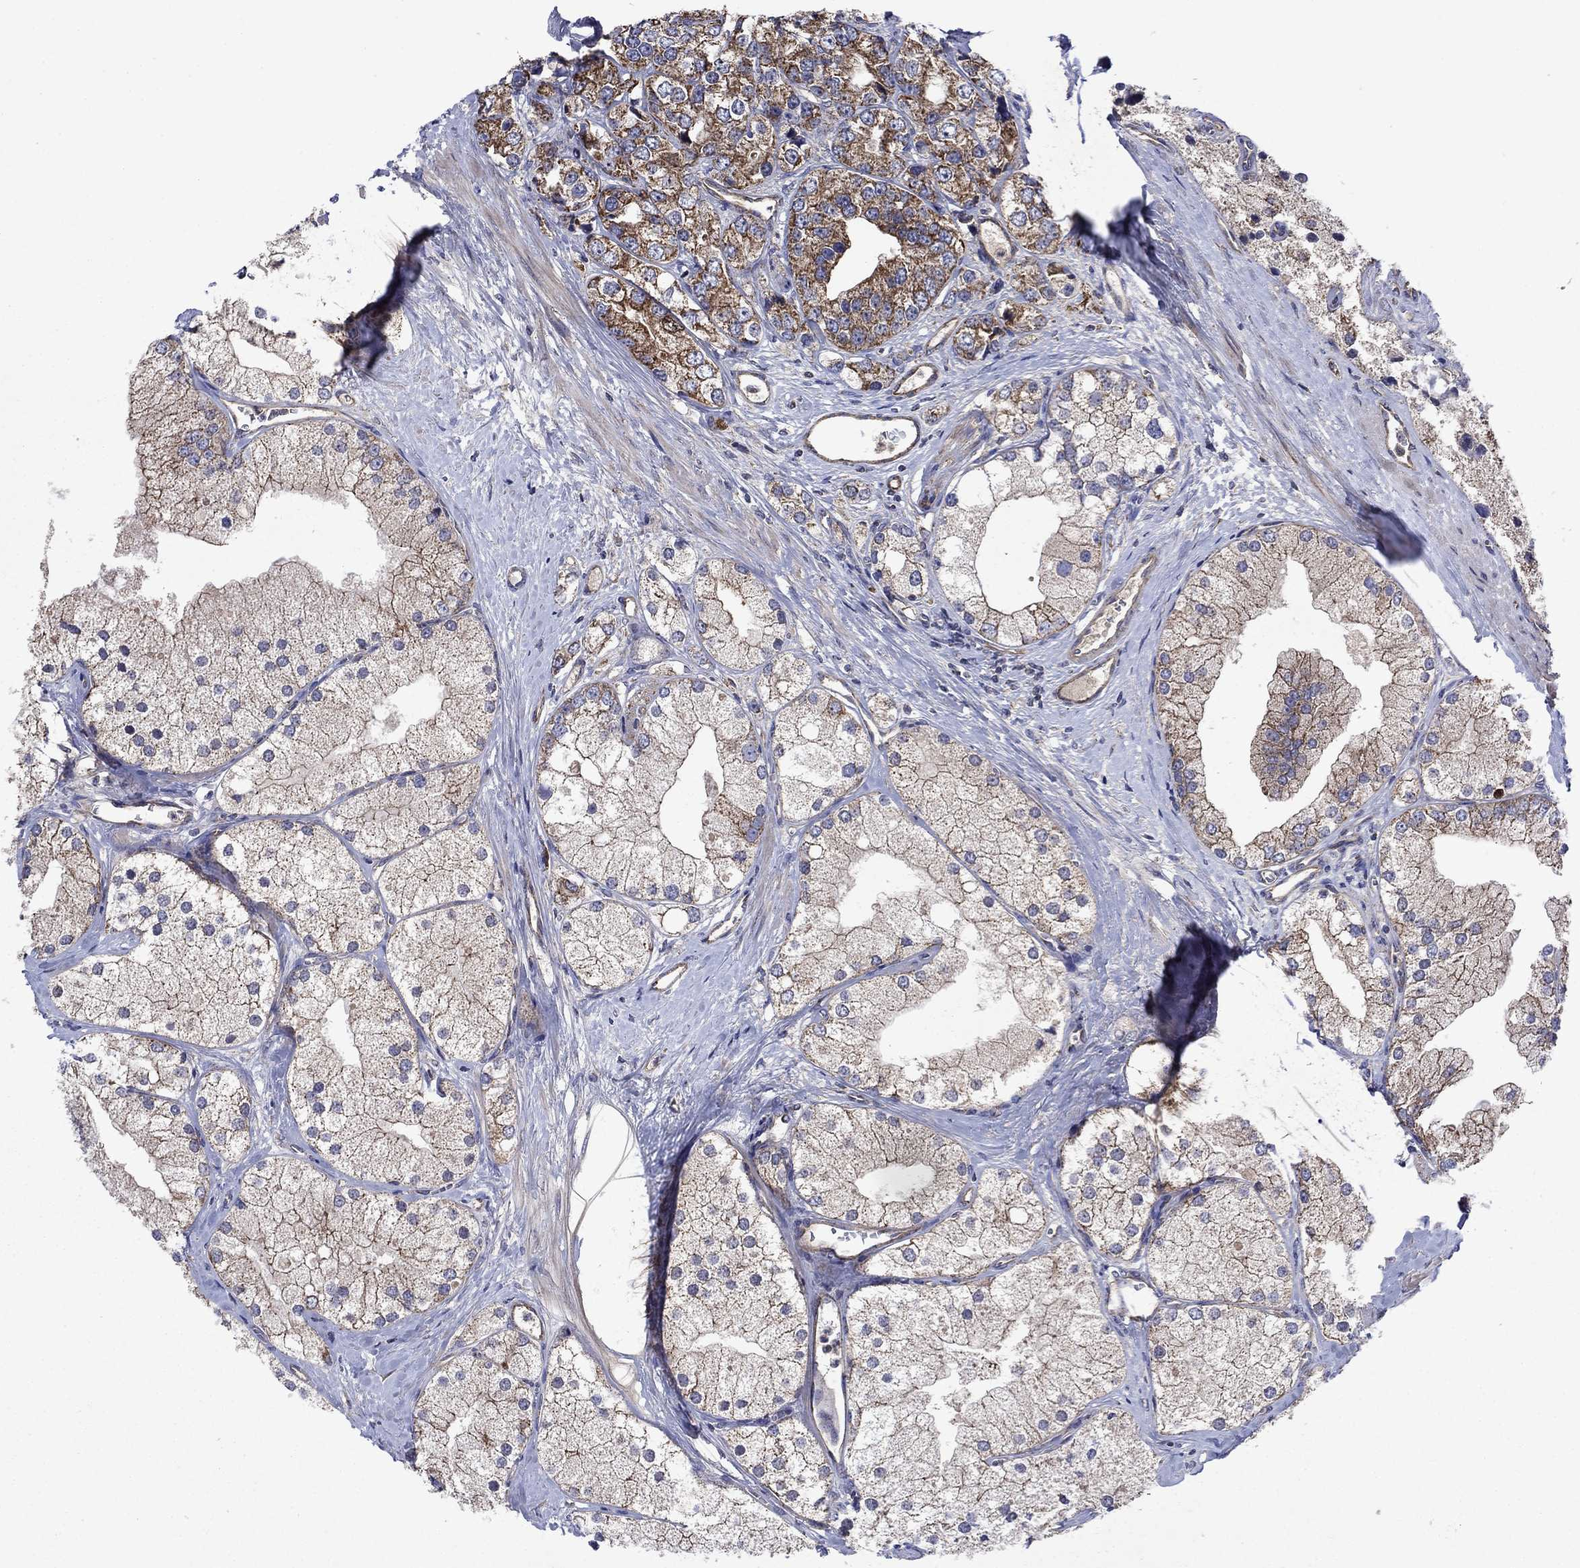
{"staining": {"intensity": "strong", "quantity": "<25%", "location": "cytoplasmic/membranous"}, "tissue": "prostate cancer", "cell_type": "Tumor cells", "image_type": "cancer", "snomed": [{"axis": "morphology", "description": "Adenocarcinoma, NOS"}, {"axis": "topography", "description": "Prostate and seminal vesicle, NOS"}, {"axis": "topography", "description": "Prostate"}], "caption": "Adenocarcinoma (prostate) was stained to show a protein in brown. There is medium levels of strong cytoplasmic/membranous expression in about <25% of tumor cells.", "gene": "KIF22", "patient": {"sex": "male", "age": 79}}